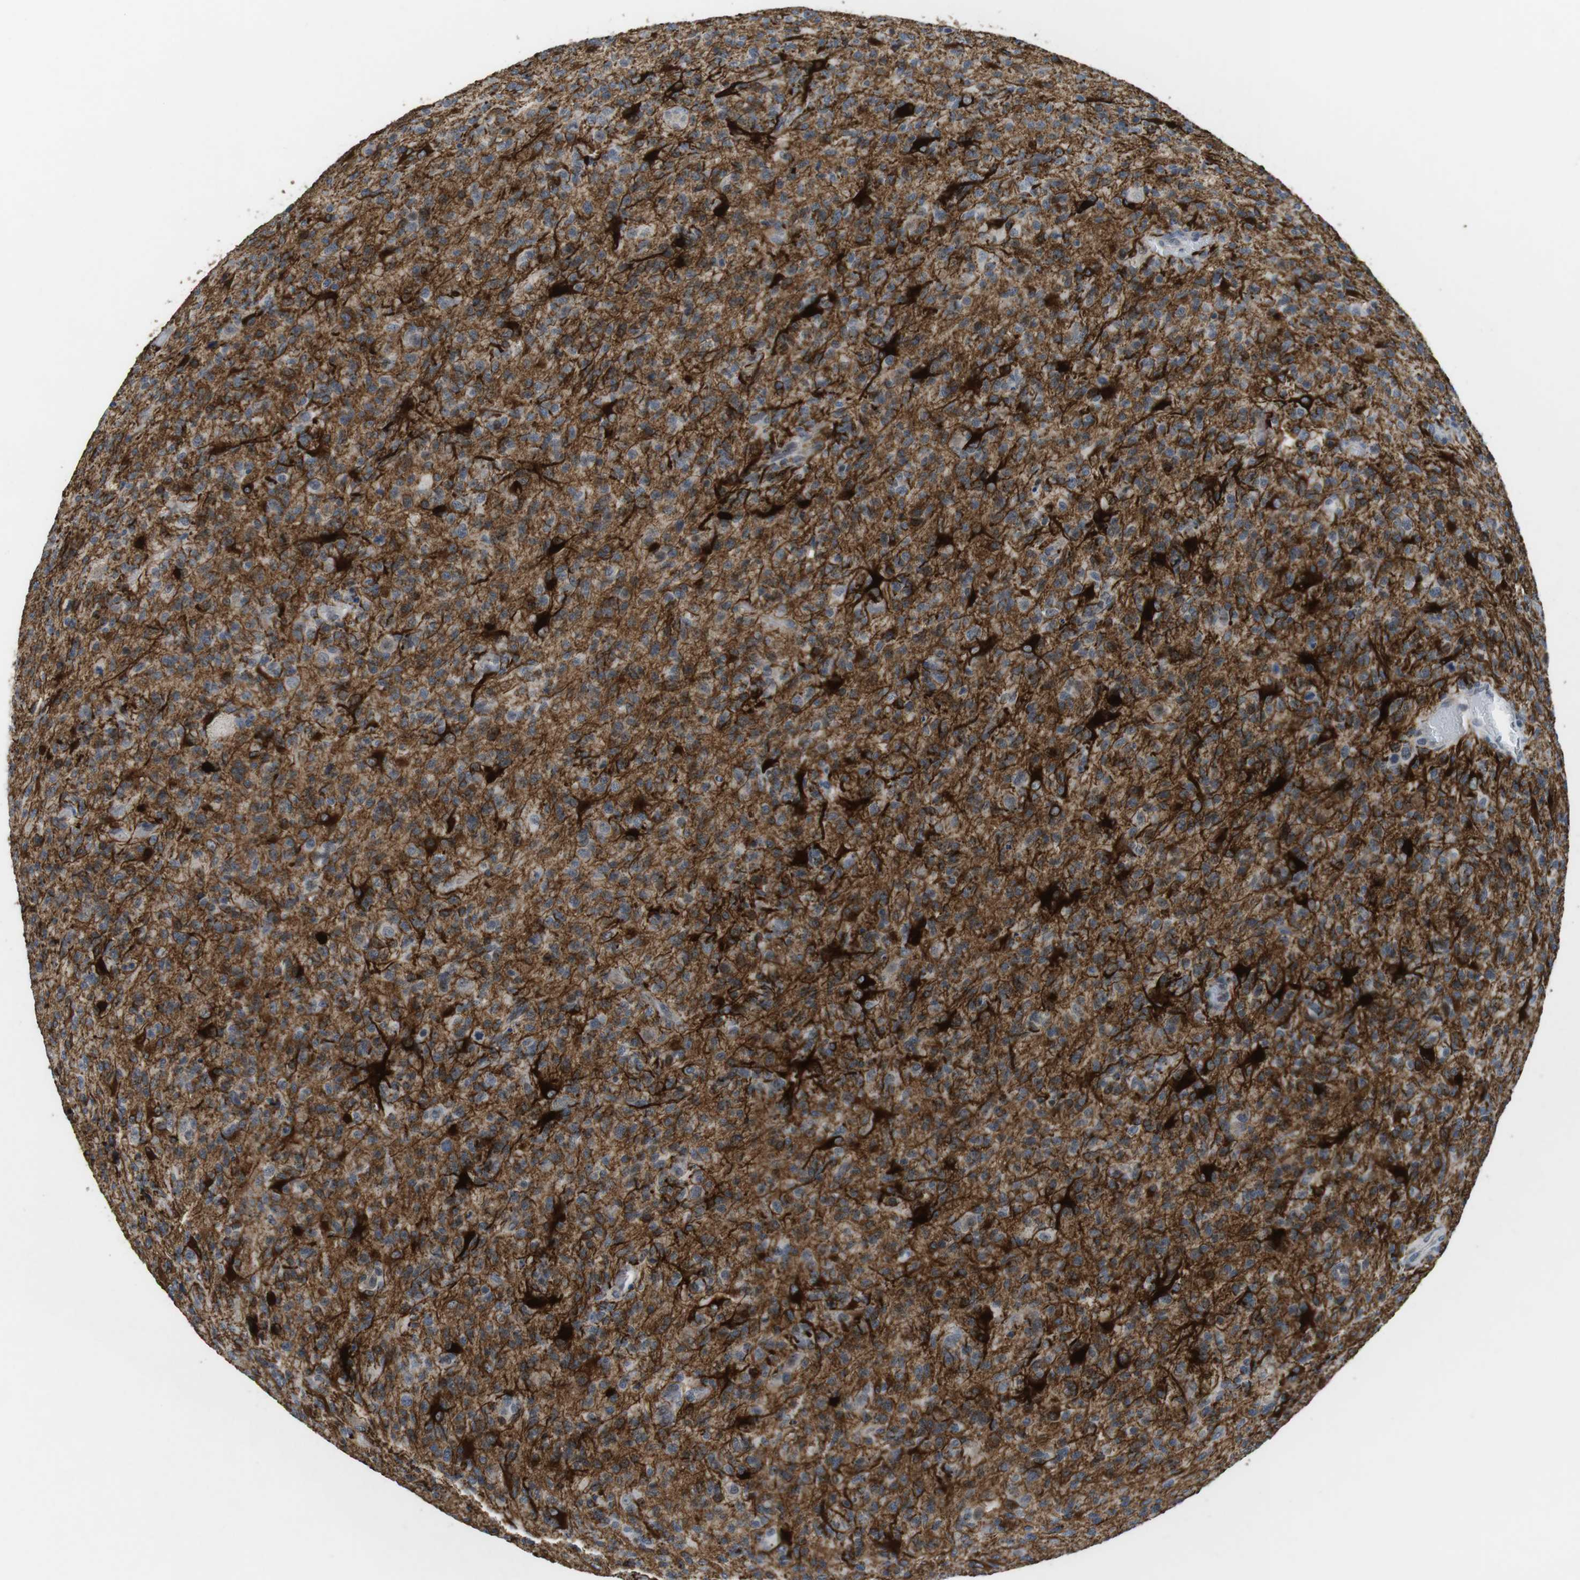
{"staining": {"intensity": "moderate", "quantity": "25%-75%", "location": "cytoplasmic/membranous"}, "tissue": "glioma", "cell_type": "Tumor cells", "image_type": "cancer", "snomed": [{"axis": "morphology", "description": "Glioma, malignant, High grade"}, {"axis": "topography", "description": "Brain"}], "caption": "Tumor cells demonstrate moderate cytoplasmic/membranous expression in about 25%-75% of cells in malignant glioma (high-grade).", "gene": "NECTIN1", "patient": {"sex": "male", "age": 71}}